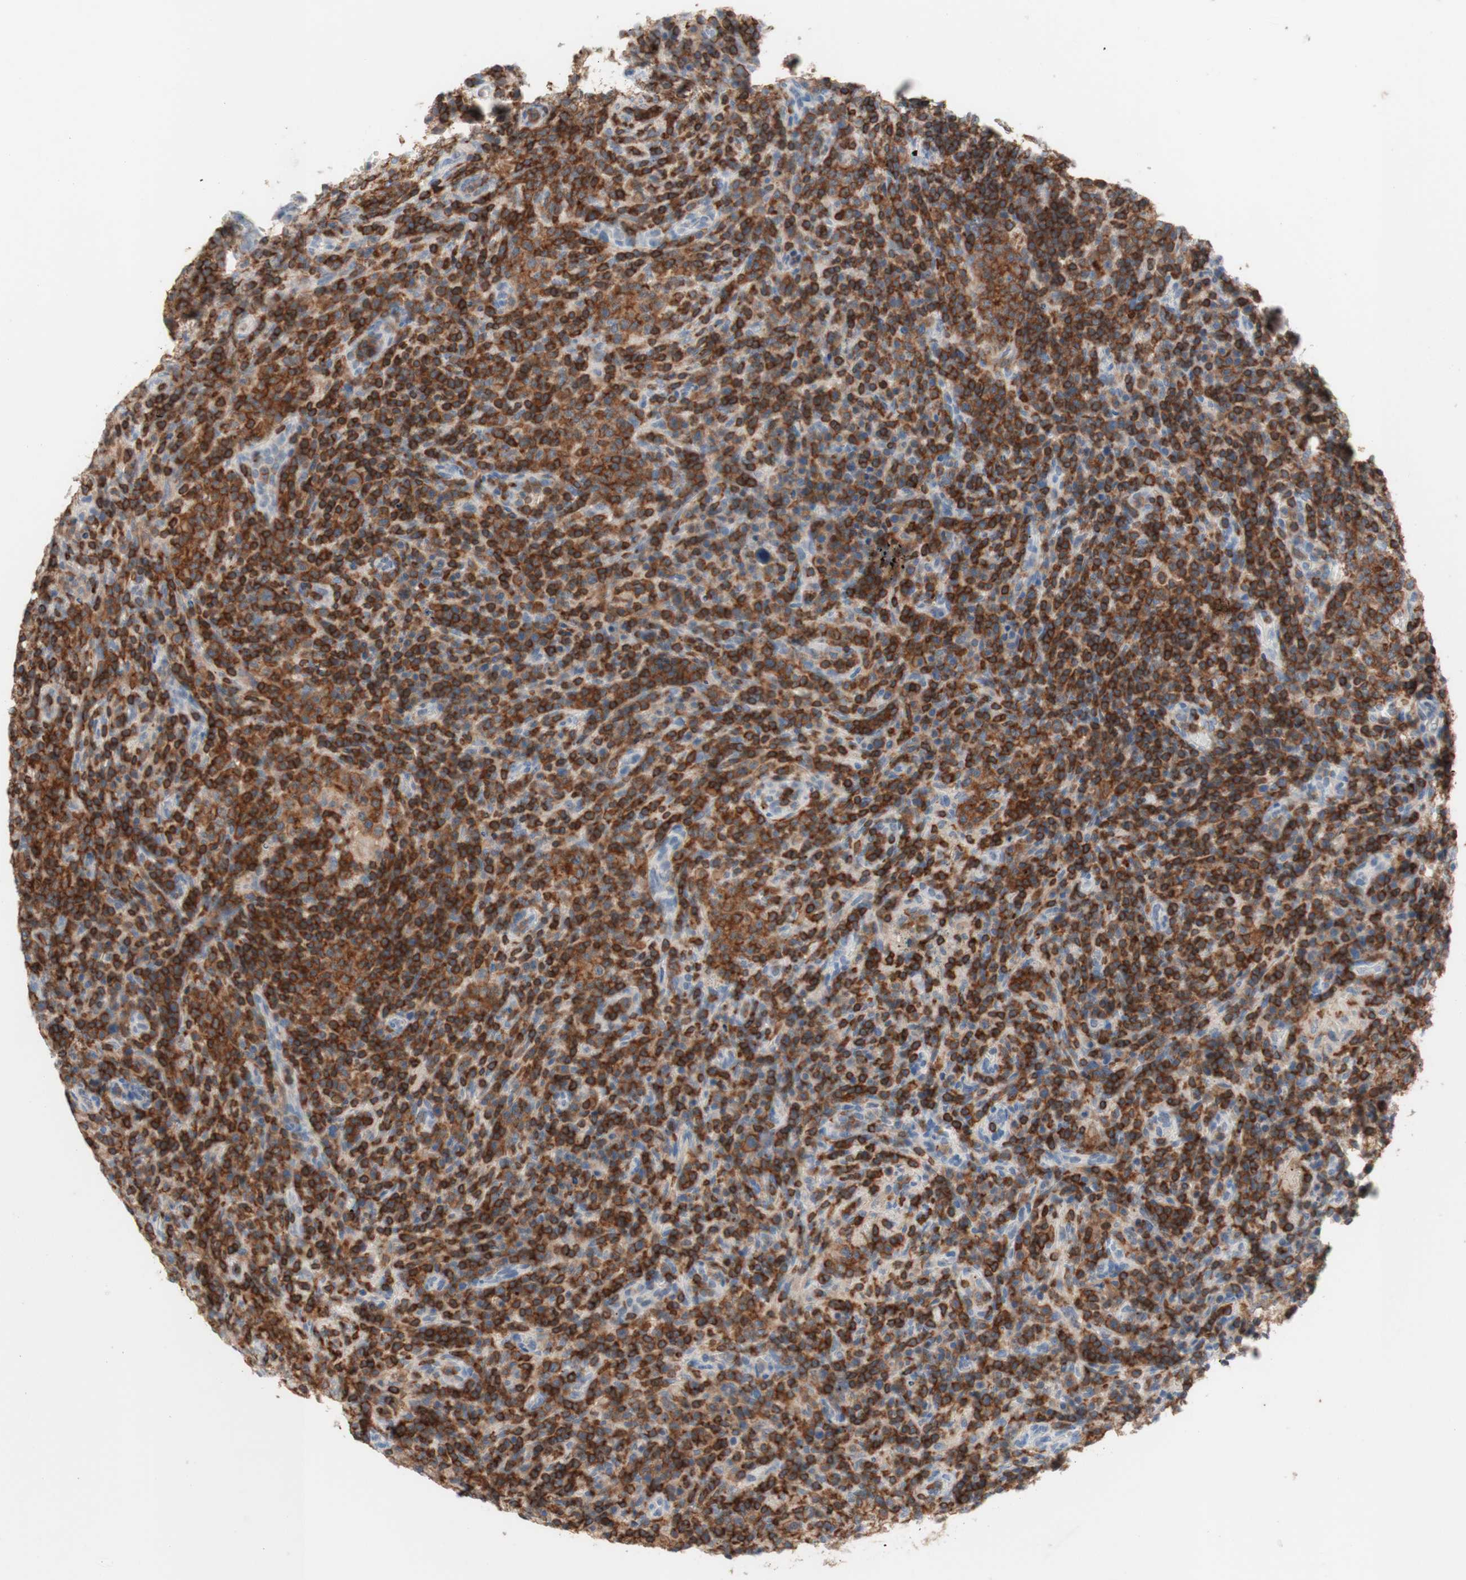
{"staining": {"intensity": "strong", "quantity": ">75%", "location": "cytoplasmic/membranous"}, "tissue": "lymphoma", "cell_type": "Tumor cells", "image_type": "cancer", "snomed": [{"axis": "morphology", "description": "Malignant lymphoma, non-Hodgkin's type, High grade"}, {"axis": "topography", "description": "Lymph node"}], "caption": "Protein staining demonstrates strong cytoplasmic/membranous expression in about >75% of tumor cells in high-grade malignant lymphoma, non-Hodgkin's type.", "gene": "SPINK6", "patient": {"sex": "female", "age": 76}}